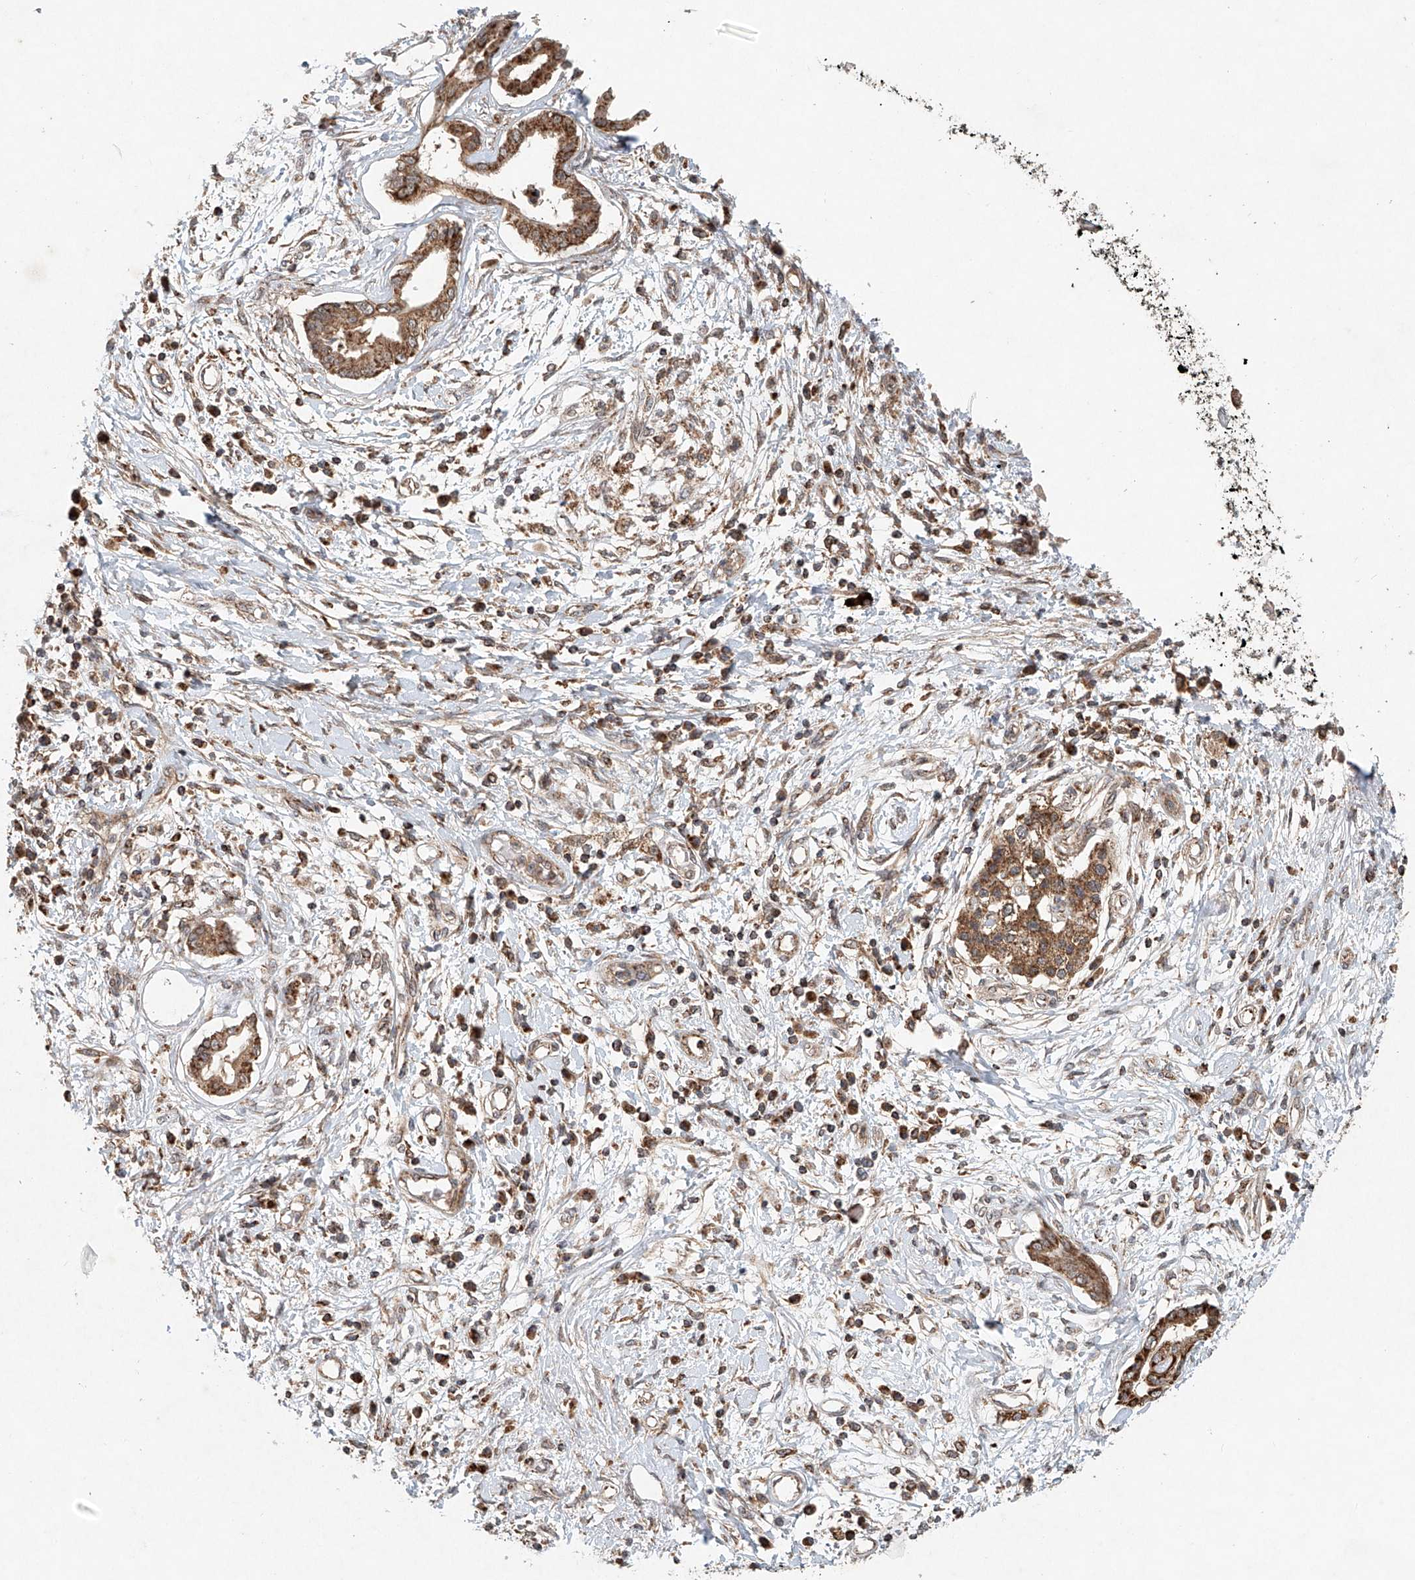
{"staining": {"intensity": "moderate", "quantity": ">75%", "location": "cytoplasmic/membranous"}, "tissue": "pancreatic cancer", "cell_type": "Tumor cells", "image_type": "cancer", "snomed": [{"axis": "morphology", "description": "Adenocarcinoma, NOS"}, {"axis": "topography", "description": "Pancreas"}], "caption": "An IHC image of tumor tissue is shown. Protein staining in brown highlights moderate cytoplasmic/membranous positivity in pancreatic cancer (adenocarcinoma) within tumor cells.", "gene": "DCAF11", "patient": {"sex": "female", "age": 56}}